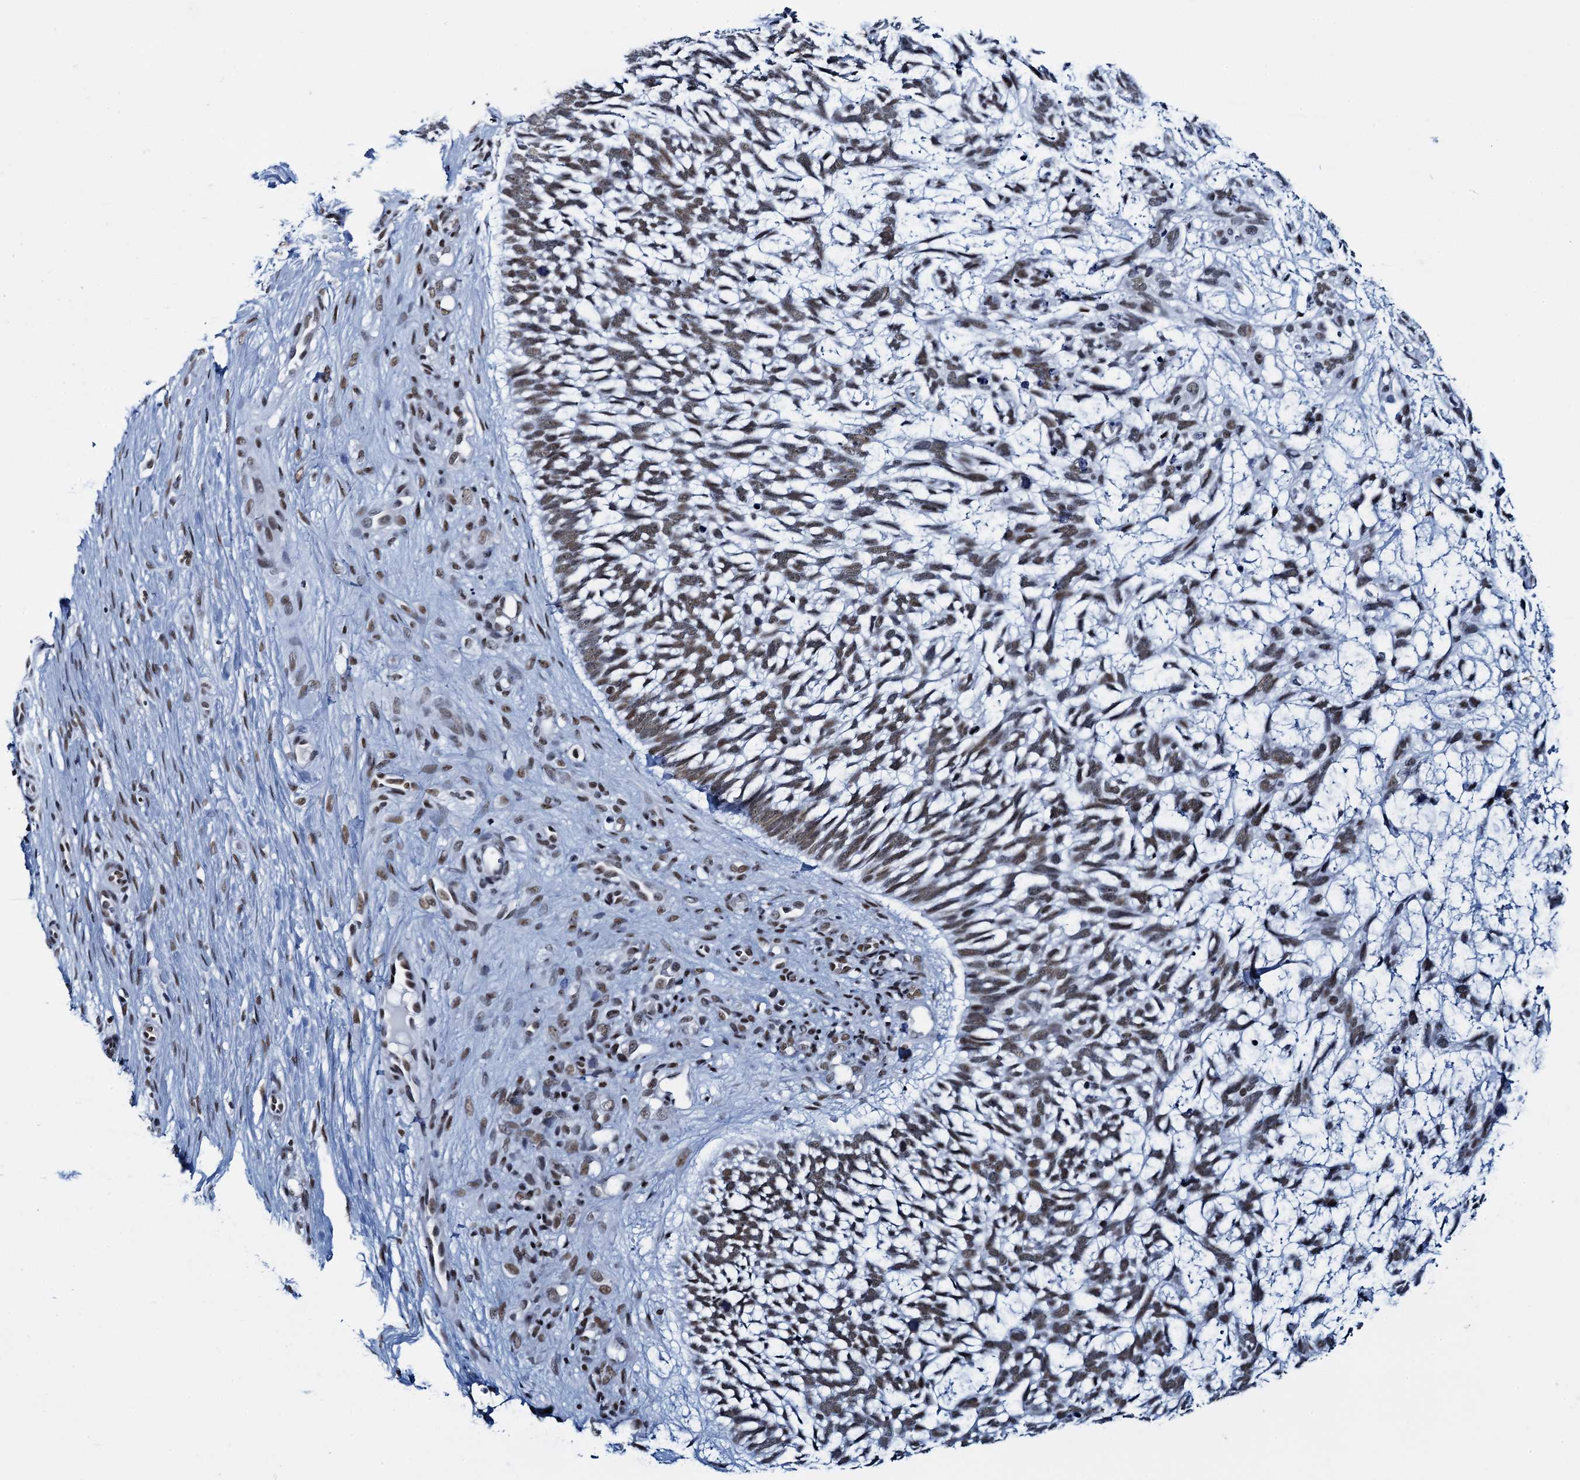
{"staining": {"intensity": "moderate", "quantity": ">75%", "location": "nuclear"}, "tissue": "skin cancer", "cell_type": "Tumor cells", "image_type": "cancer", "snomed": [{"axis": "morphology", "description": "Basal cell carcinoma"}, {"axis": "topography", "description": "Skin"}], "caption": "High-magnification brightfield microscopy of skin basal cell carcinoma stained with DAB (3,3'-diaminobenzidine) (brown) and counterstained with hematoxylin (blue). tumor cells exhibit moderate nuclear staining is appreciated in approximately>75% of cells. (Brightfield microscopy of DAB IHC at high magnification).", "gene": "HNRNPUL2", "patient": {"sex": "male", "age": 88}}